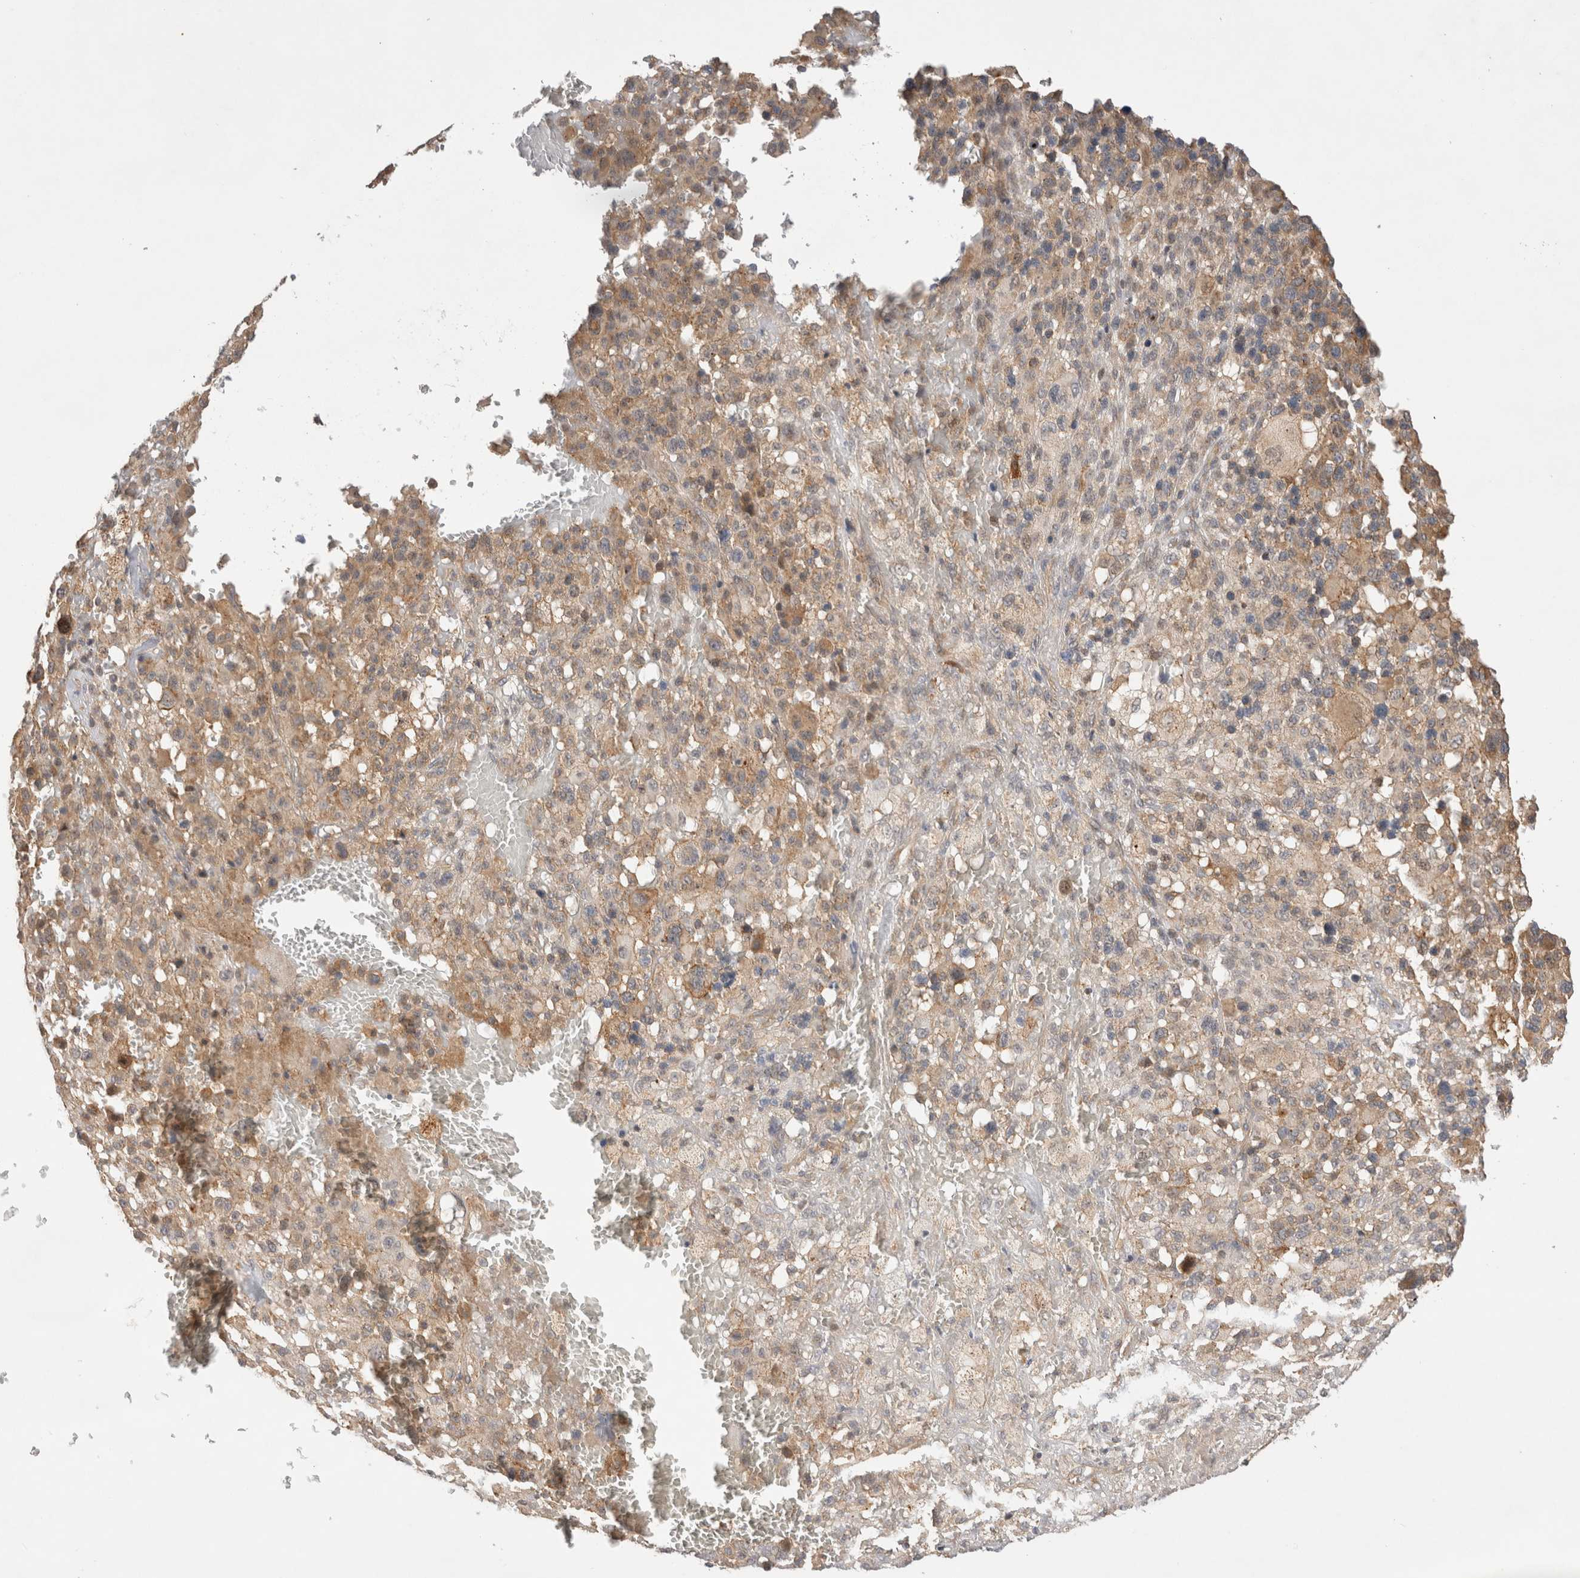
{"staining": {"intensity": "weak", "quantity": ">75%", "location": "cytoplasmic/membranous"}, "tissue": "melanoma", "cell_type": "Tumor cells", "image_type": "cancer", "snomed": [{"axis": "morphology", "description": "Malignant melanoma, Metastatic site"}, {"axis": "topography", "description": "Skin"}], "caption": "A low amount of weak cytoplasmic/membranous staining is appreciated in about >75% of tumor cells in melanoma tissue.", "gene": "VPS28", "patient": {"sex": "female", "age": 74}}